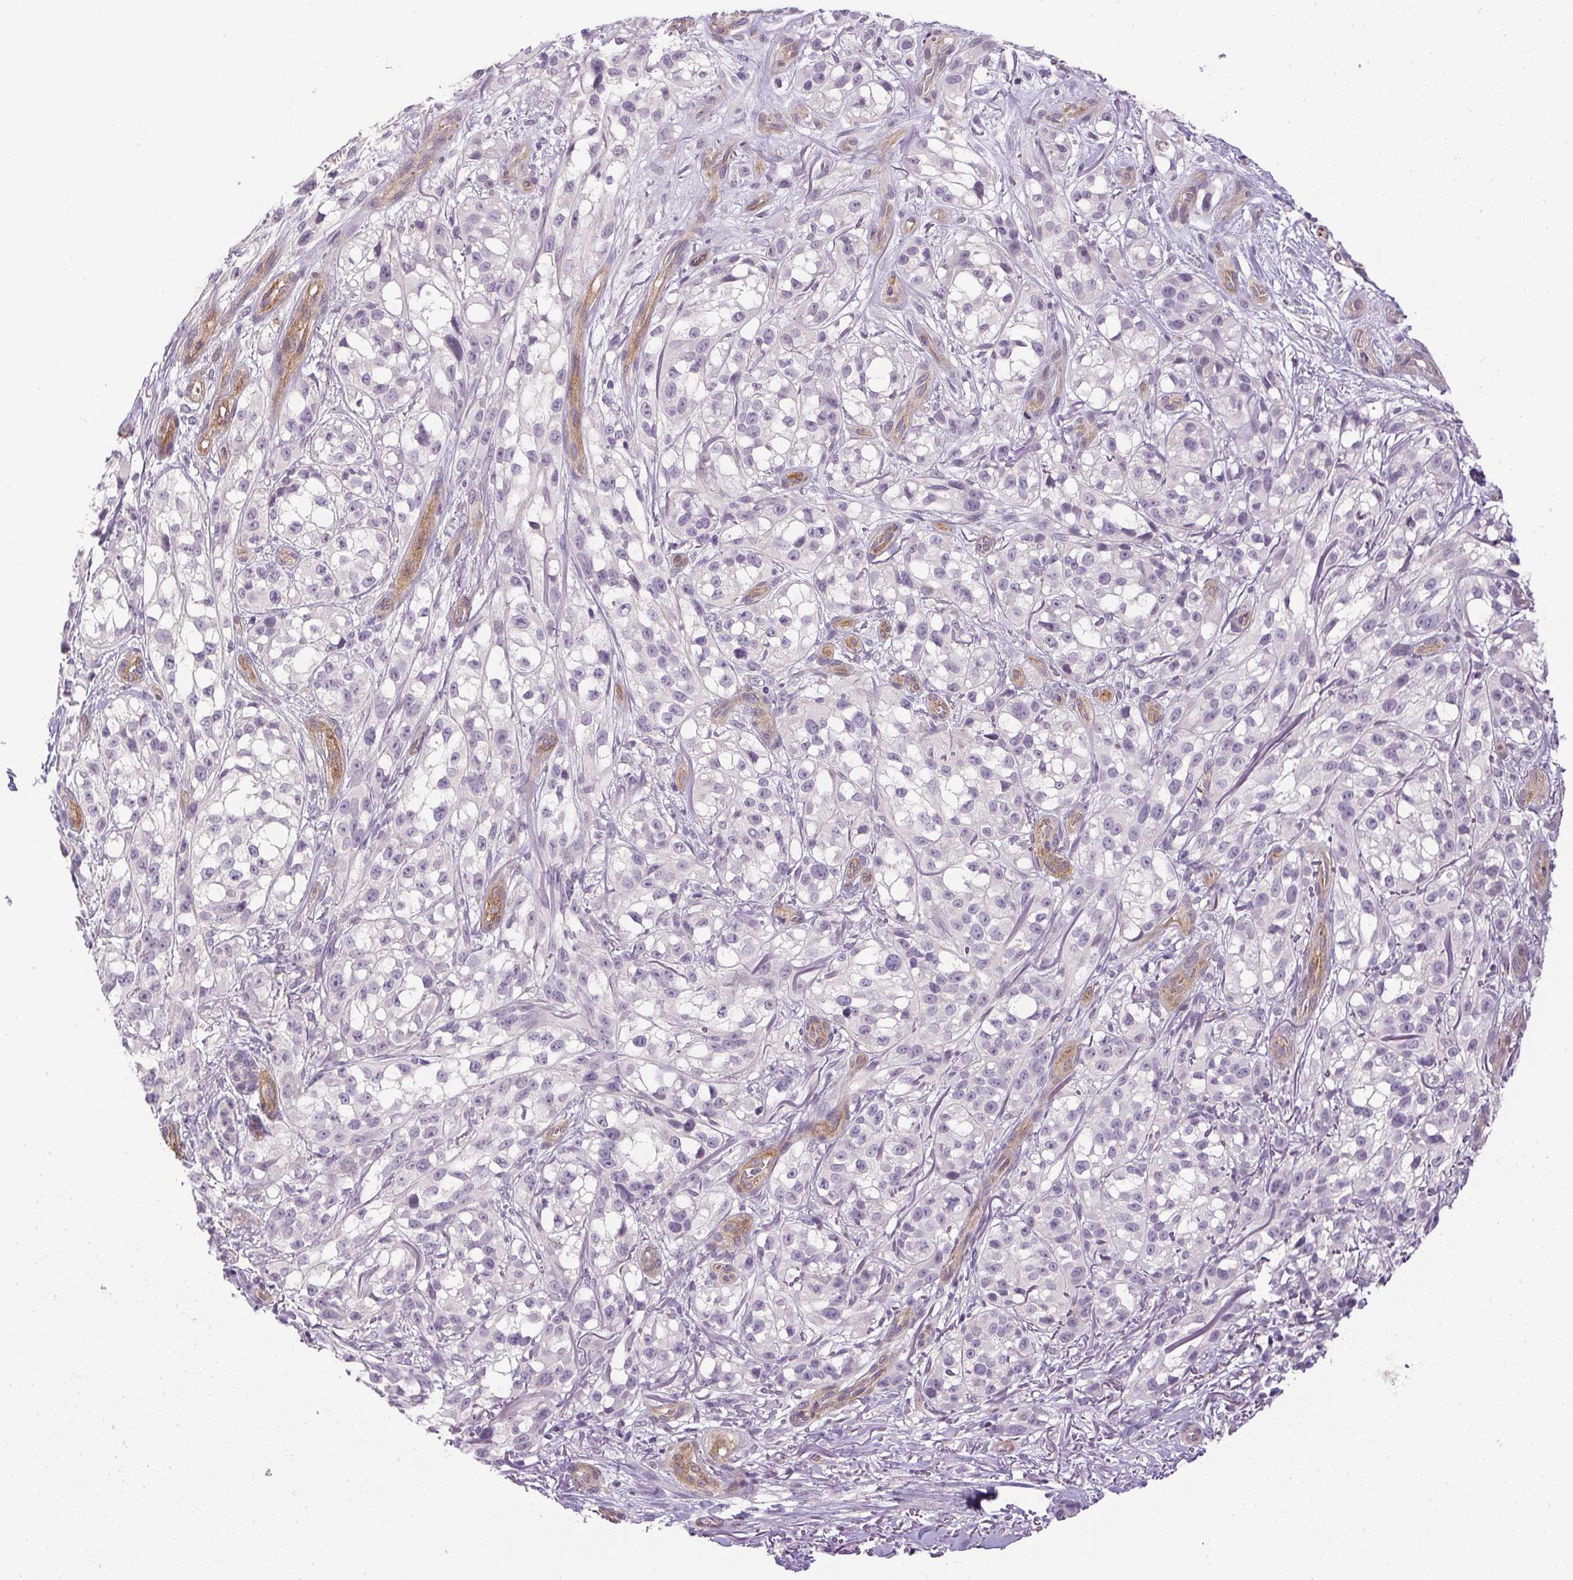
{"staining": {"intensity": "negative", "quantity": "none", "location": "none"}, "tissue": "melanoma", "cell_type": "Tumor cells", "image_type": "cancer", "snomed": [{"axis": "morphology", "description": "Malignant melanoma, NOS"}, {"axis": "topography", "description": "Skin"}], "caption": "Melanoma was stained to show a protein in brown. There is no significant positivity in tumor cells.", "gene": "PRL", "patient": {"sex": "female", "age": 85}}